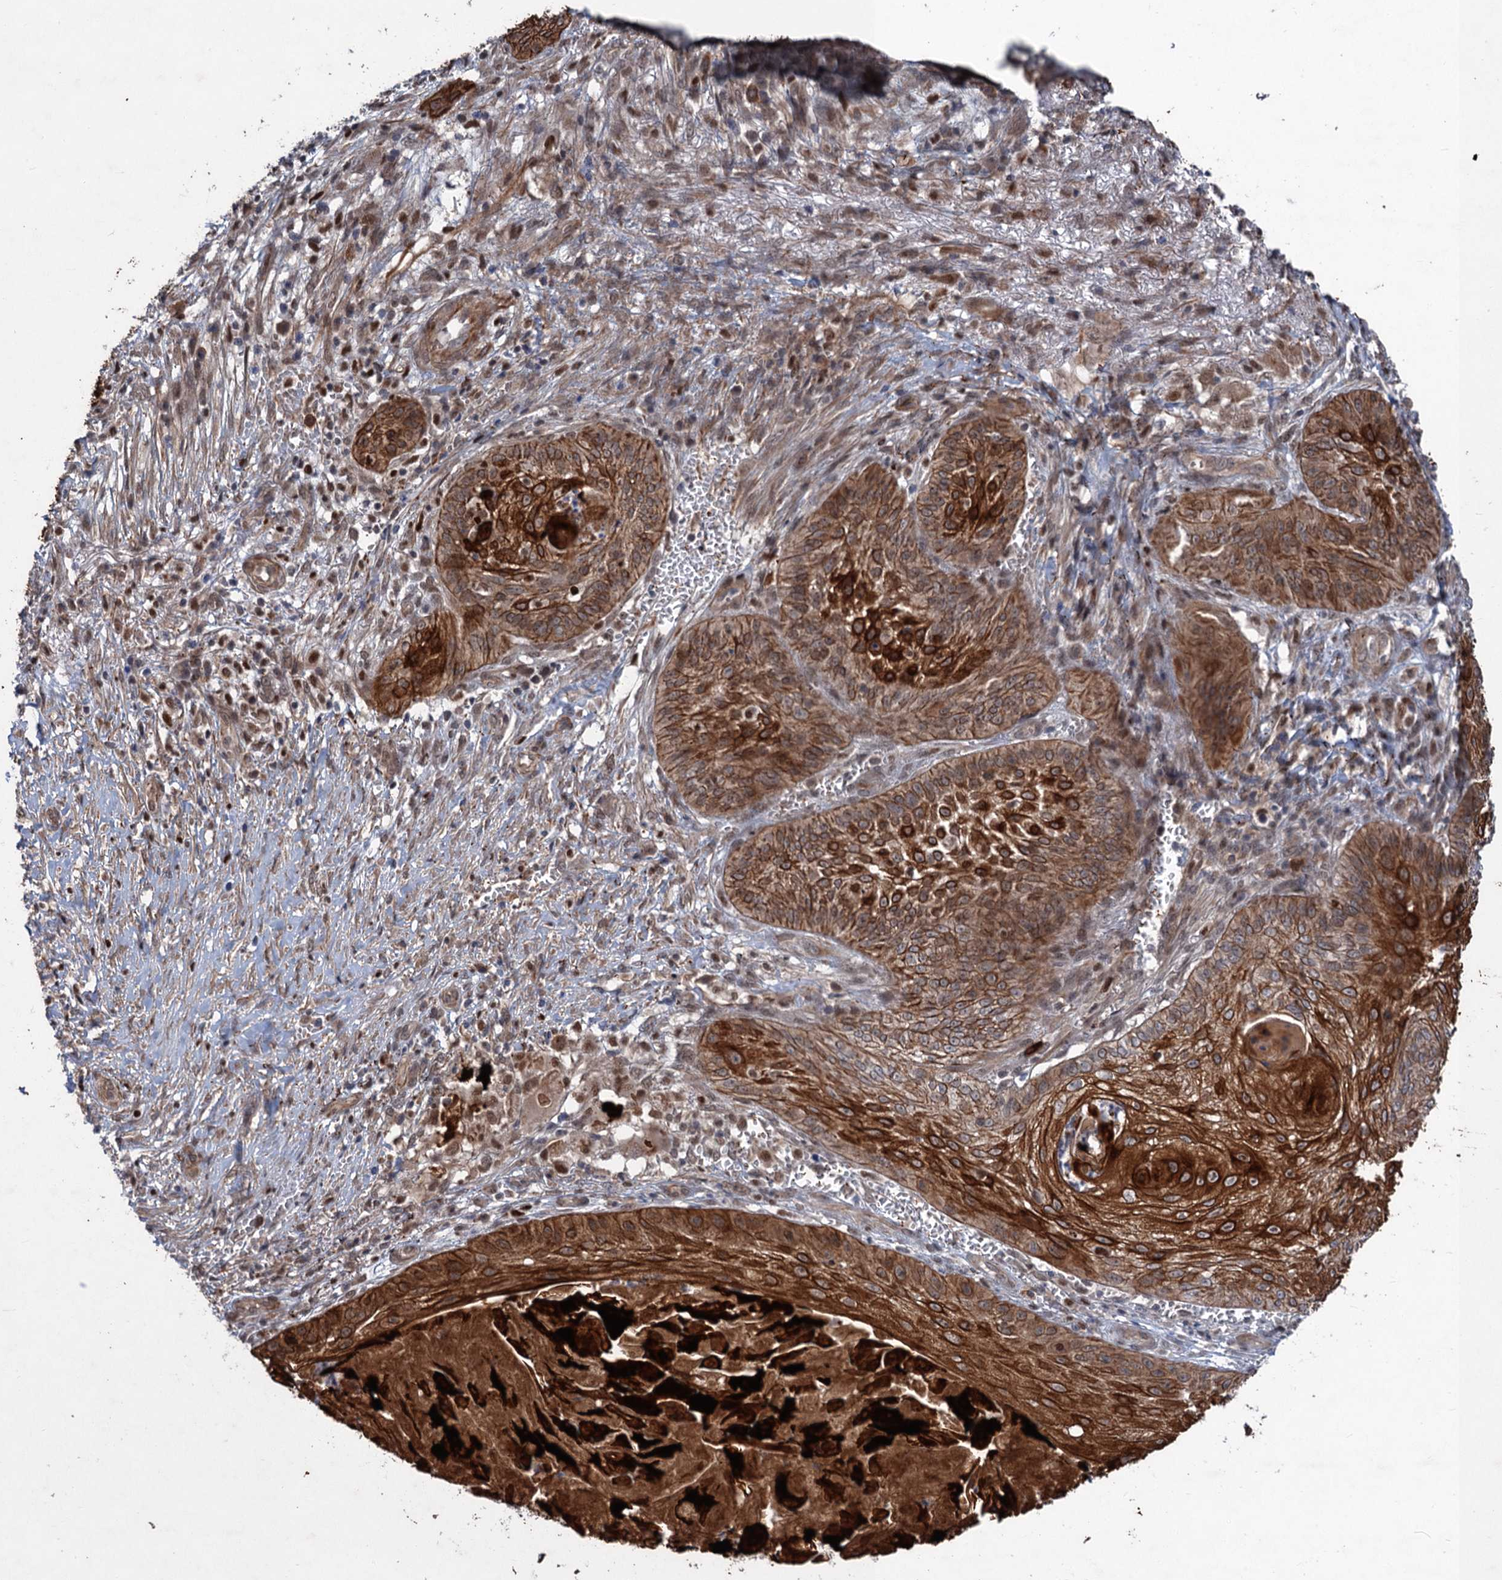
{"staining": {"intensity": "strong", "quantity": ">75%", "location": "cytoplasmic/membranous,nuclear"}, "tissue": "skin cancer", "cell_type": "Tumor cells", "image_type": "cancer", "snomed": [{"axis": "morphology", "description": "Squamous cell carcinoma, NOS"}, {"axis": "topography", "description": "Skin"}], "caption": "Immunohistochemical staining of human skin squamous cell carcinoma exhibits strong cytoplasmic/membranous and nuclear protein expression in about >75% of tumor cells.", "gene": "TTC31", "patient": {"sex": "male", "age": 70}}